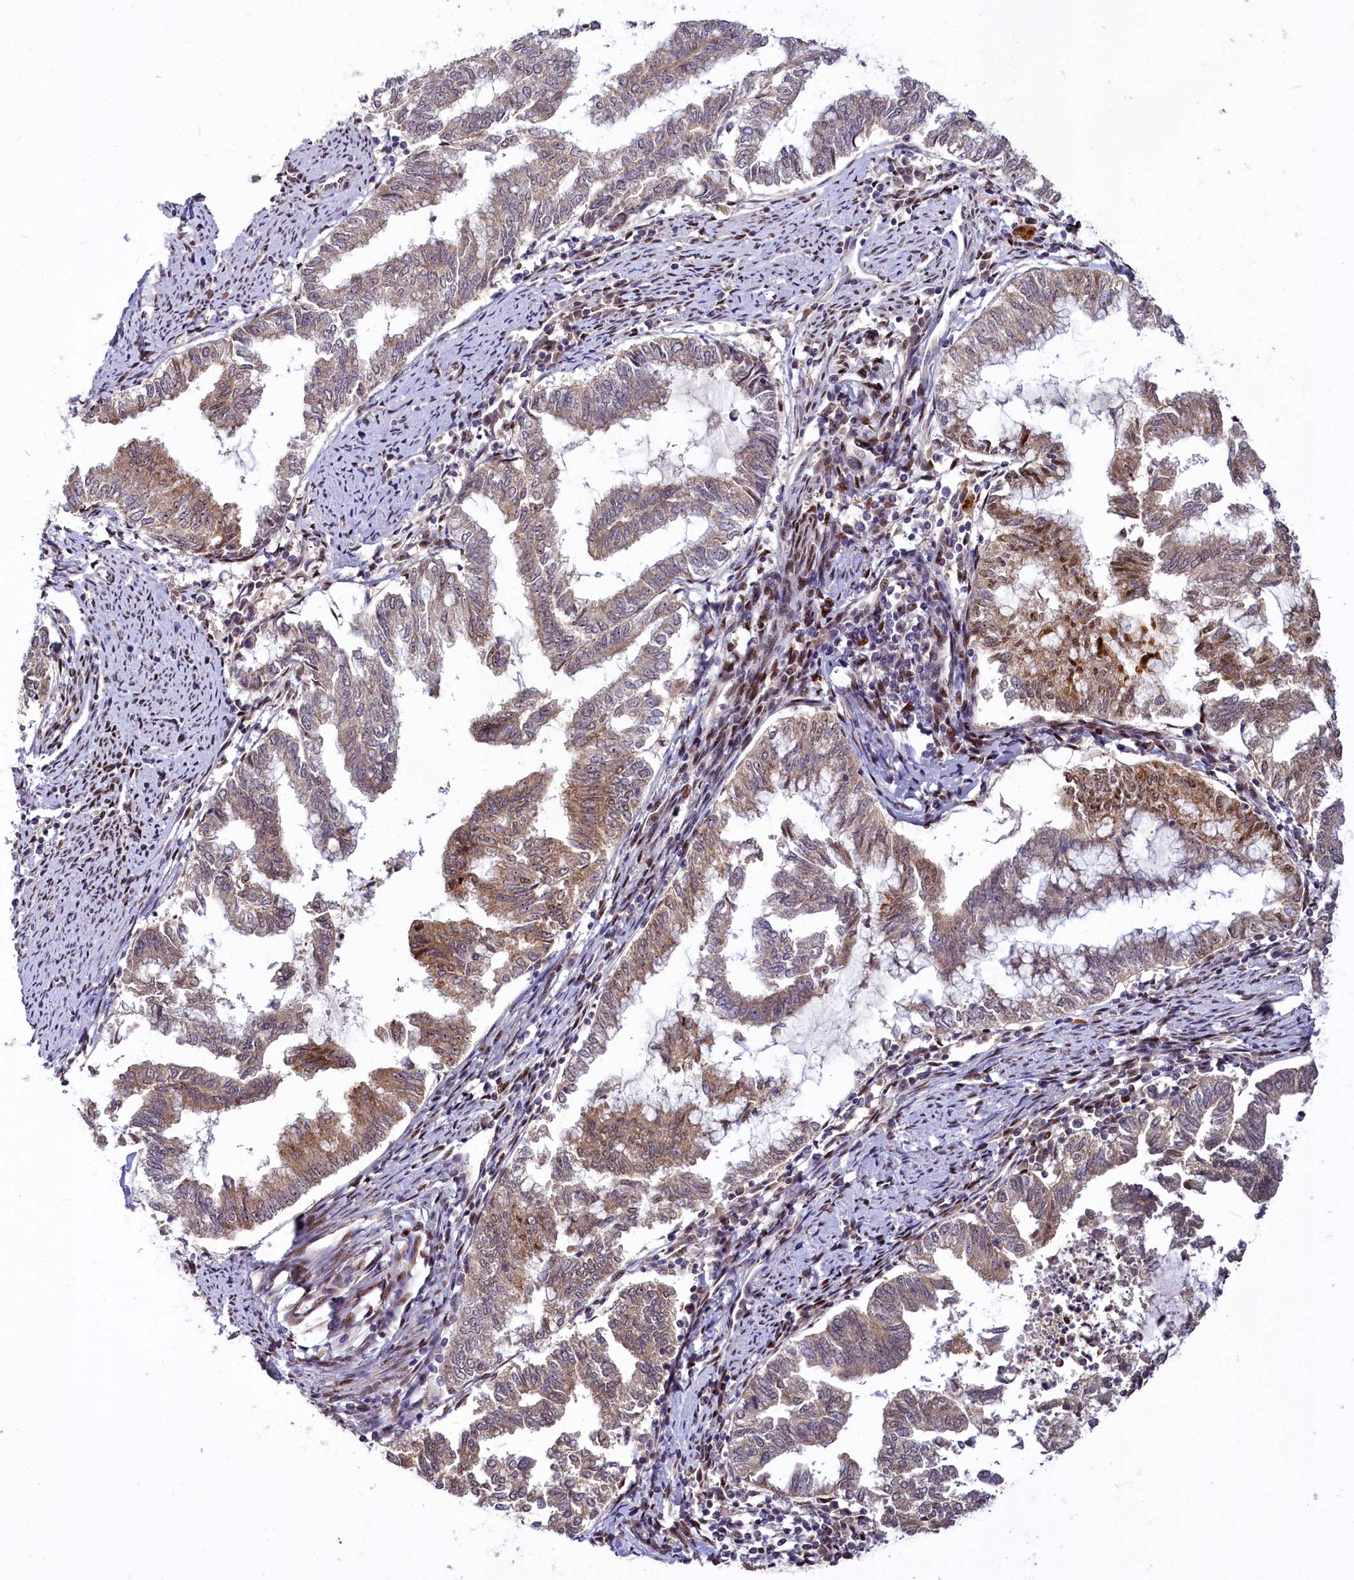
{"staining": {"intensity": "moderate", "quantity": "25%-75%", "location": "cytoplasmic/membranous,nuclear"}, "tissue": "endometrial cancer", "cell_type": "Tumor cells", "image_type": "cancer", "snomed": [{"axis": "morphology", "description": "Adenocarcinoma, NOS"}, {"axis": "topography", "description": "Endometrium"}], "caption": "IHC of endometrial cancer (adenocarcinoma) demonstrates medium levels of moderate cytoplasmic/membranous and nuclear positivity in about 25%-75% of tumor cells.", "gene": "MAML2", "patient": {"sex": "female", "age": 79}}